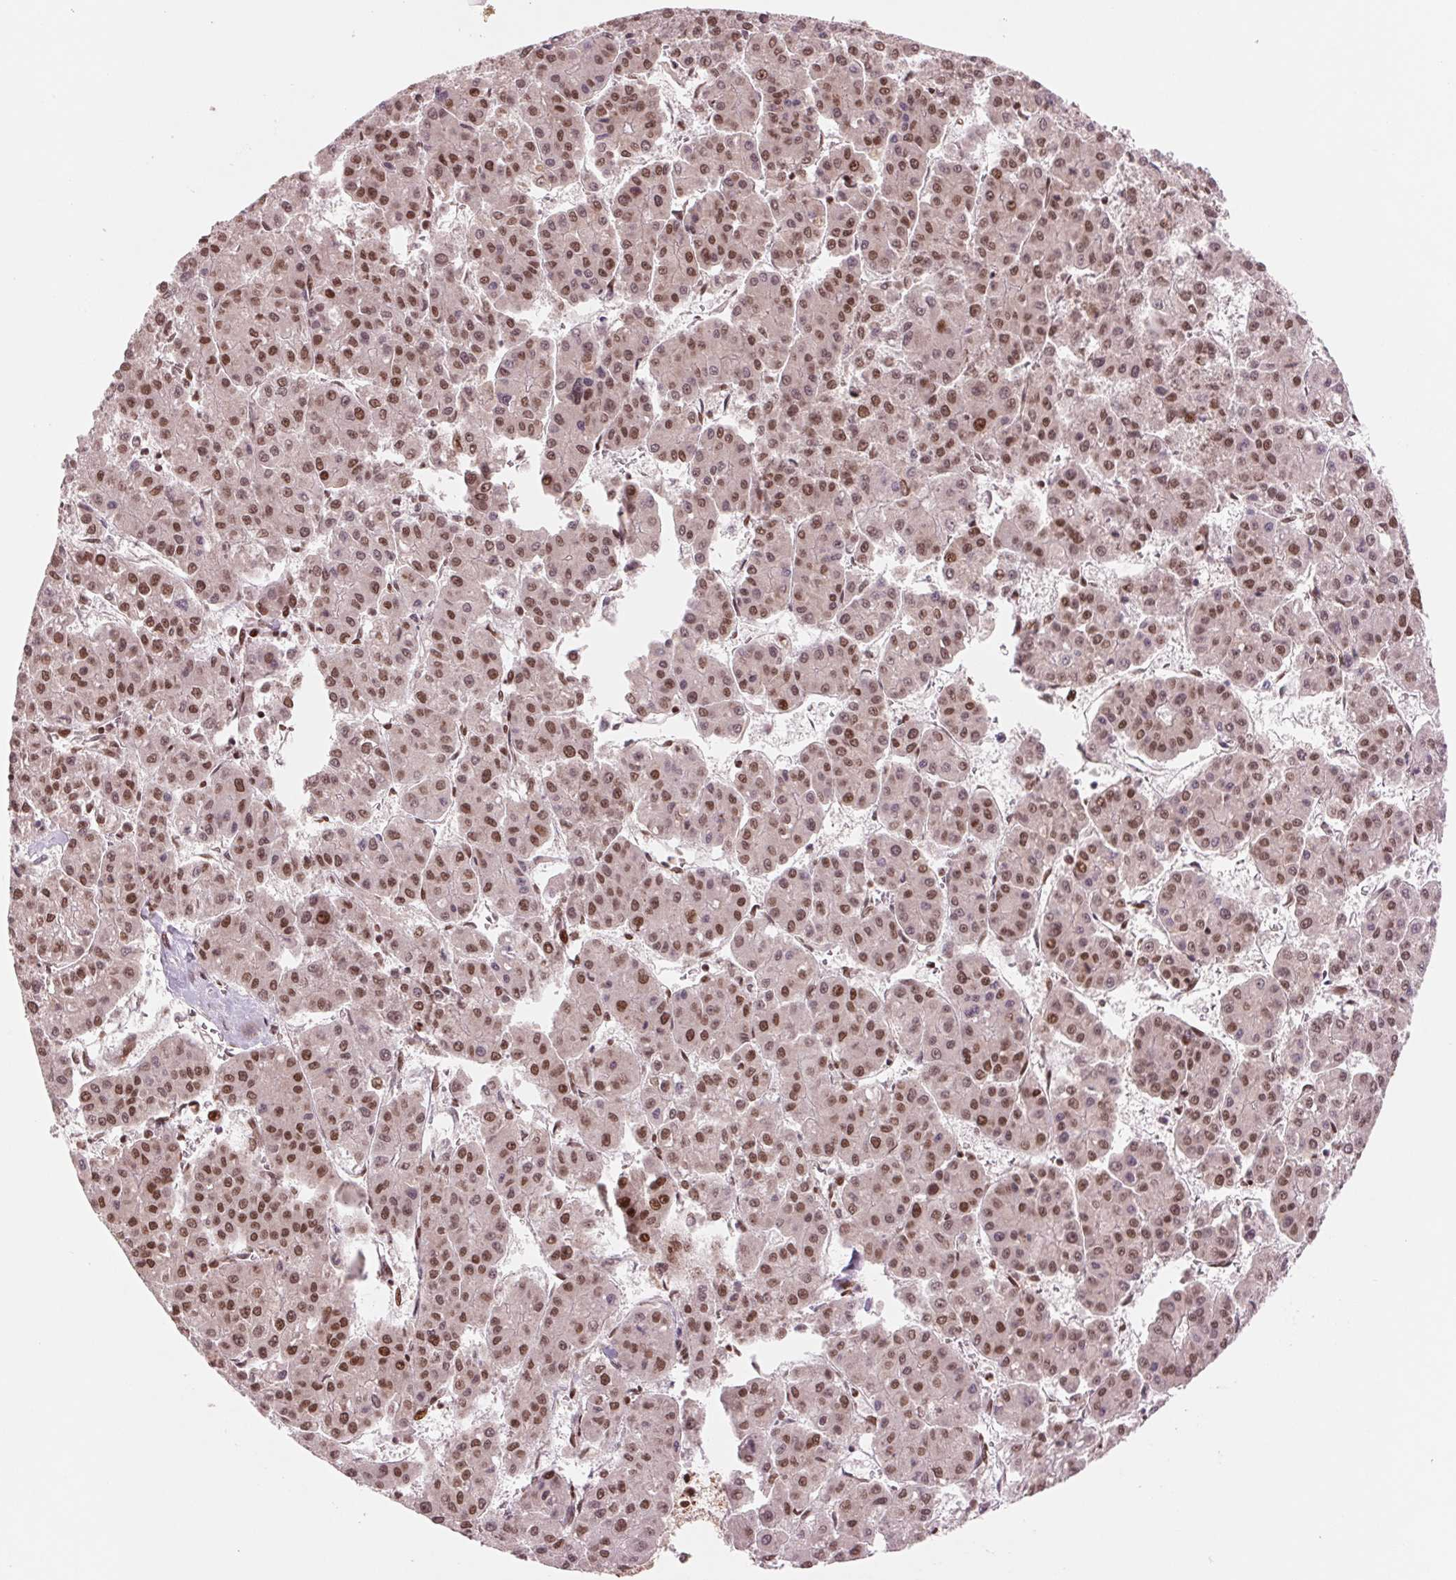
{"staining": {"intensity": "moderate", "quantity": ">75%", "location": "nuclear"}, "tissue": "liver cancer", "cell_type": "Tumor cells", "image_type": "cancer", "snomed": [{"axis": "morphology", "description": "Carcinoma, Hepatocellular, NOS"}, {"axis": "topography", "description": "Liver"}], "caption": "Liver hepatocellular carcinoma stained with a protein marker exhibits moderate staining in tumor cells.", "gene": "TTLL9", "patient": {"sex": "male", "age": 73}}